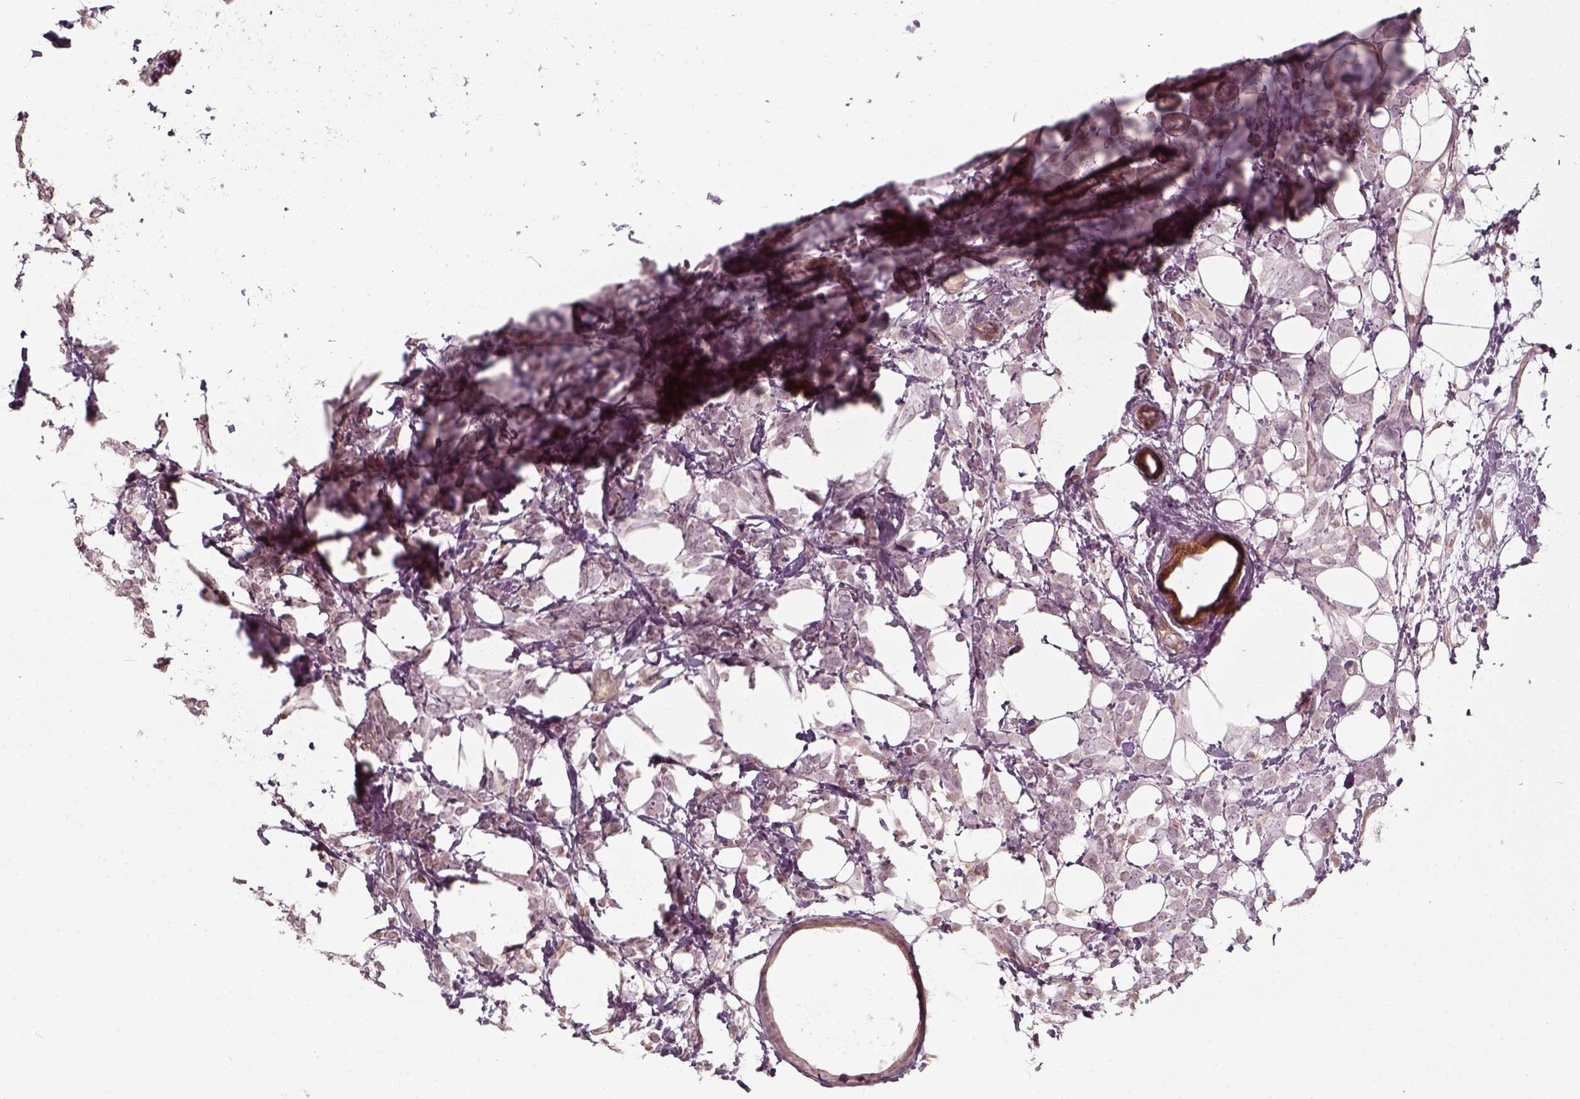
{"staining": {"intensity": "negative", "quantity": "none", "location": "none"}, "tissue": "breast cancer", "cell_type": "Tumor cells", "image_type": "cancer", "snomed": [{"axis": "morphology", "description": "Lobular carcinoma"}, {"axis": "topography", "description": "Breast"}], "caption": "This is a histopathology image of immunohistochemistry staining of breast cancer (lobular carcinoma), which shows no positivity in tumor cells.", "gene": "LAMB2", "patient": {"sex": "female", "age": 49}}